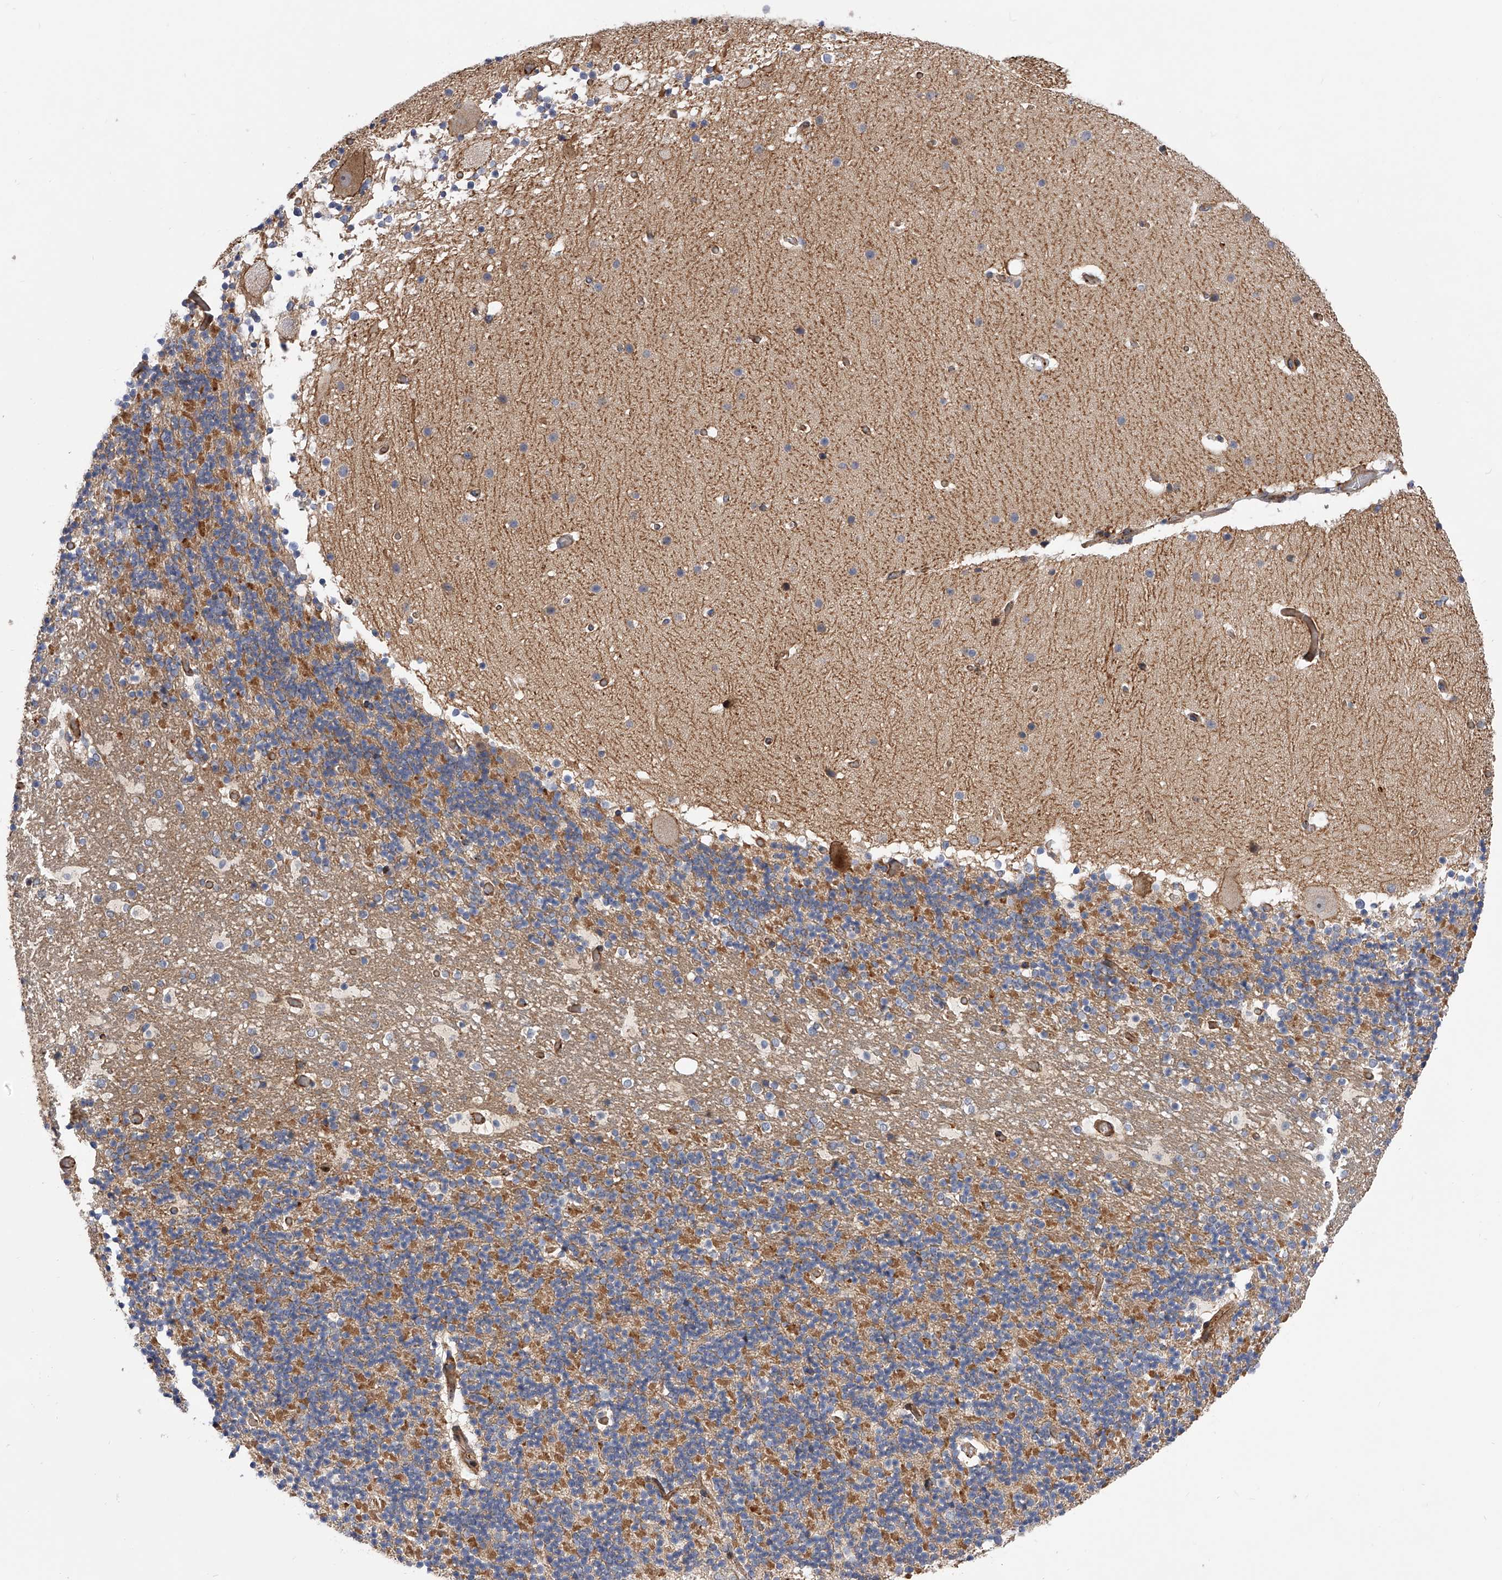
{"staining": {"intensity": "moderate", "quantity": ">75%", "location": "cytoplasmic/membranous"}, "tissue": "cerebellum", "cell_type": "Cells in granular layer", "image_type": "normal", "snomed": [{"axis": "morphology", "description": "Normal tissue, NOS"}, {"axis": "topography", "description": "Cerebellum"}], "caption": "Immunohistochemistry of normal human cerebellum demonstrates medium levels of moderate cytoplasmic/membranous expression in approximately >75% of cells in granular layer. Immunohistochemistry stains the protein of interest in brown and the nuclei are stained blue.", "gene": "PDSS2", "patient": {"sex": "male", "age": 57}}